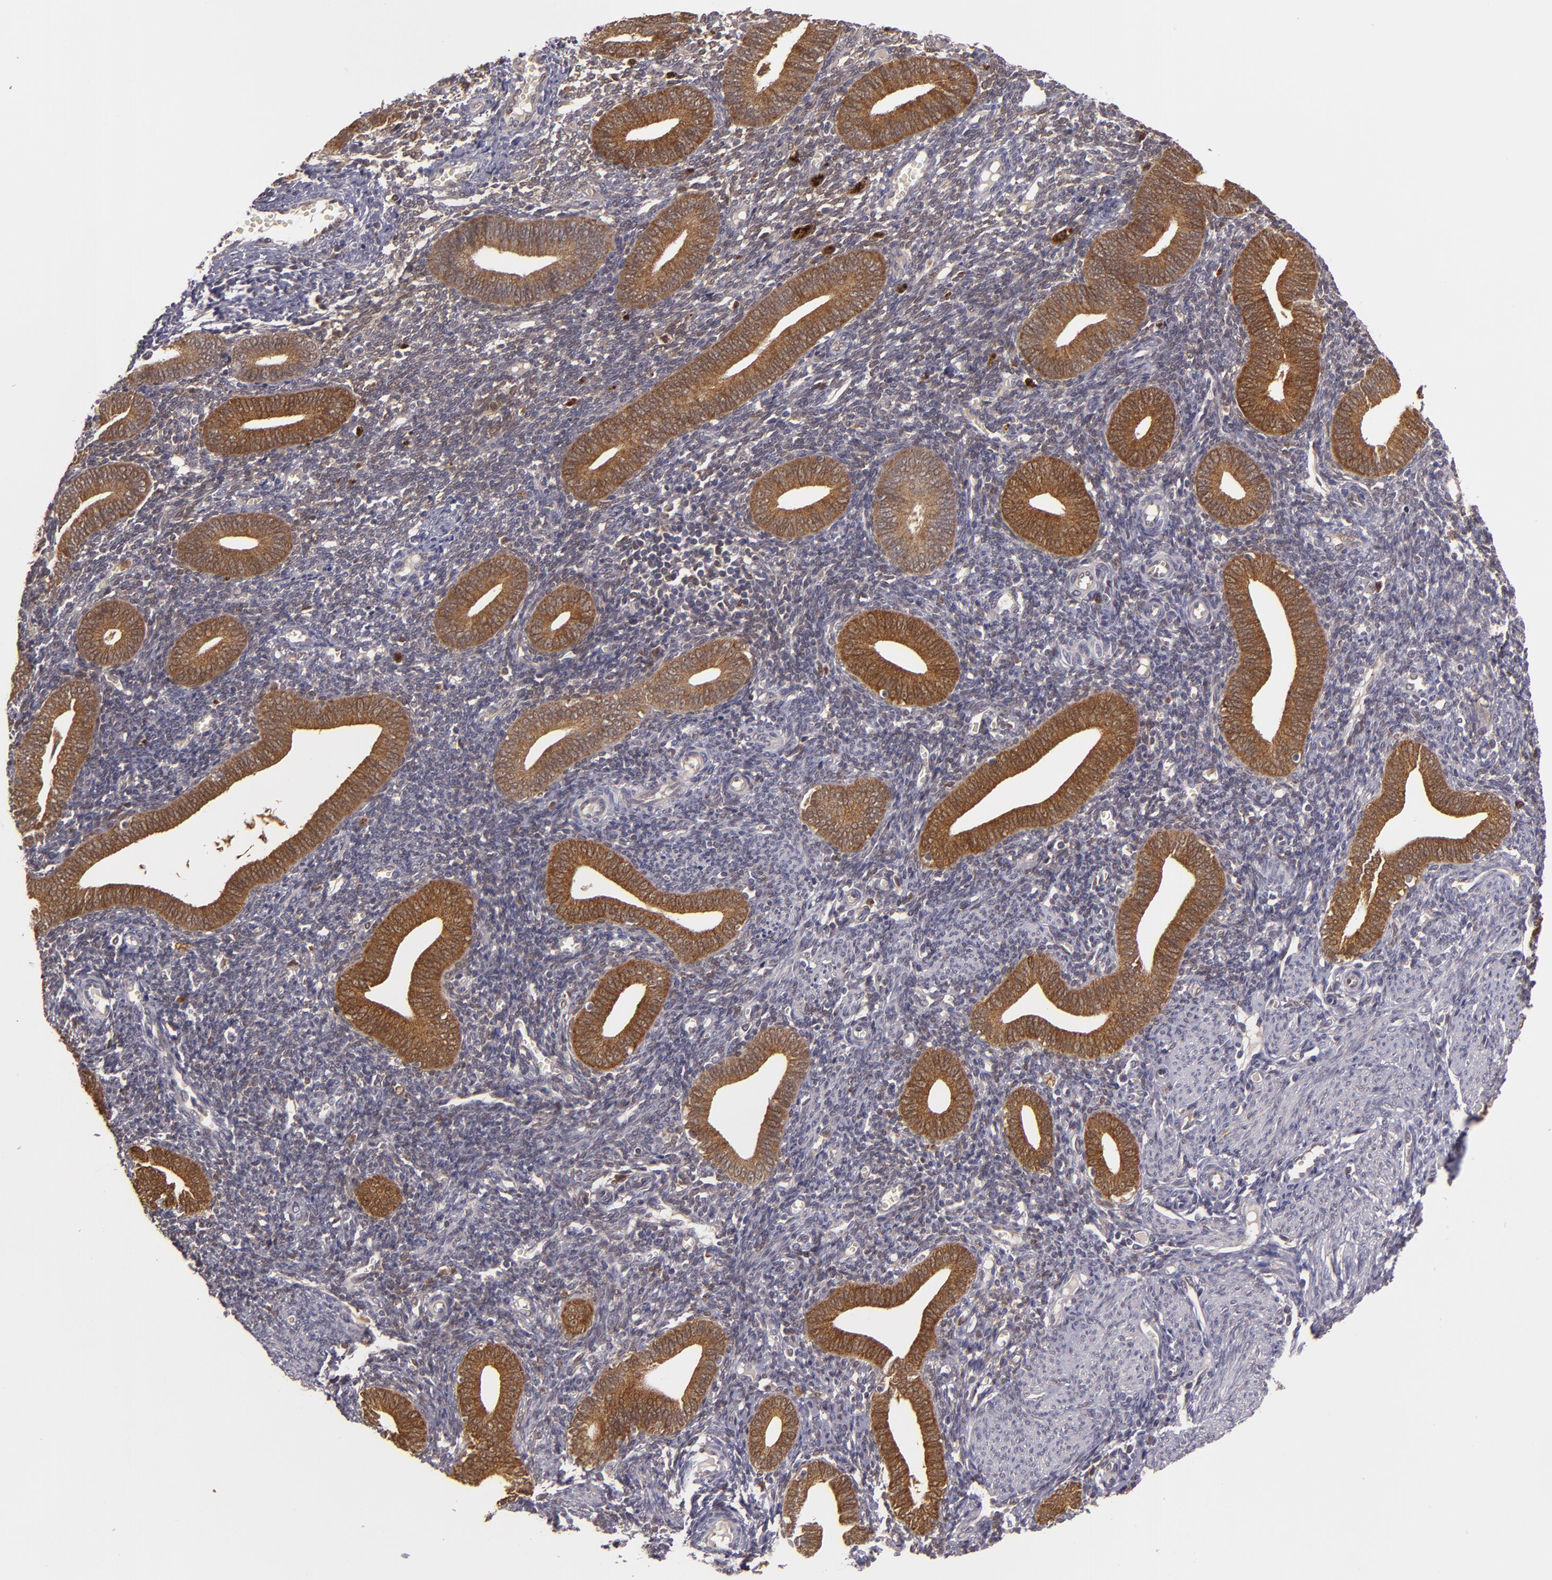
{"staining": {"intensity": "negative", "quantity": "none", "location": "none"}, "tissue": "endometrium", "cell_type": "Cells in endometrial stroma", "image_type": "normal", "snomed": [{"axis": "morphology", "description": "Normal tissue, NOS"}, {"axis": "topography", "description": "Uterus"}, {"axis": "topography", "description": "Endometrium"}], "caption": "This is a micrograph of immunohistochemistry (IHC) staining of normal endometrium, which shows no positivity in cells in endometrial stroma.", "gene": "FHIT", "patient": {"sex": "female", "age": 33}}